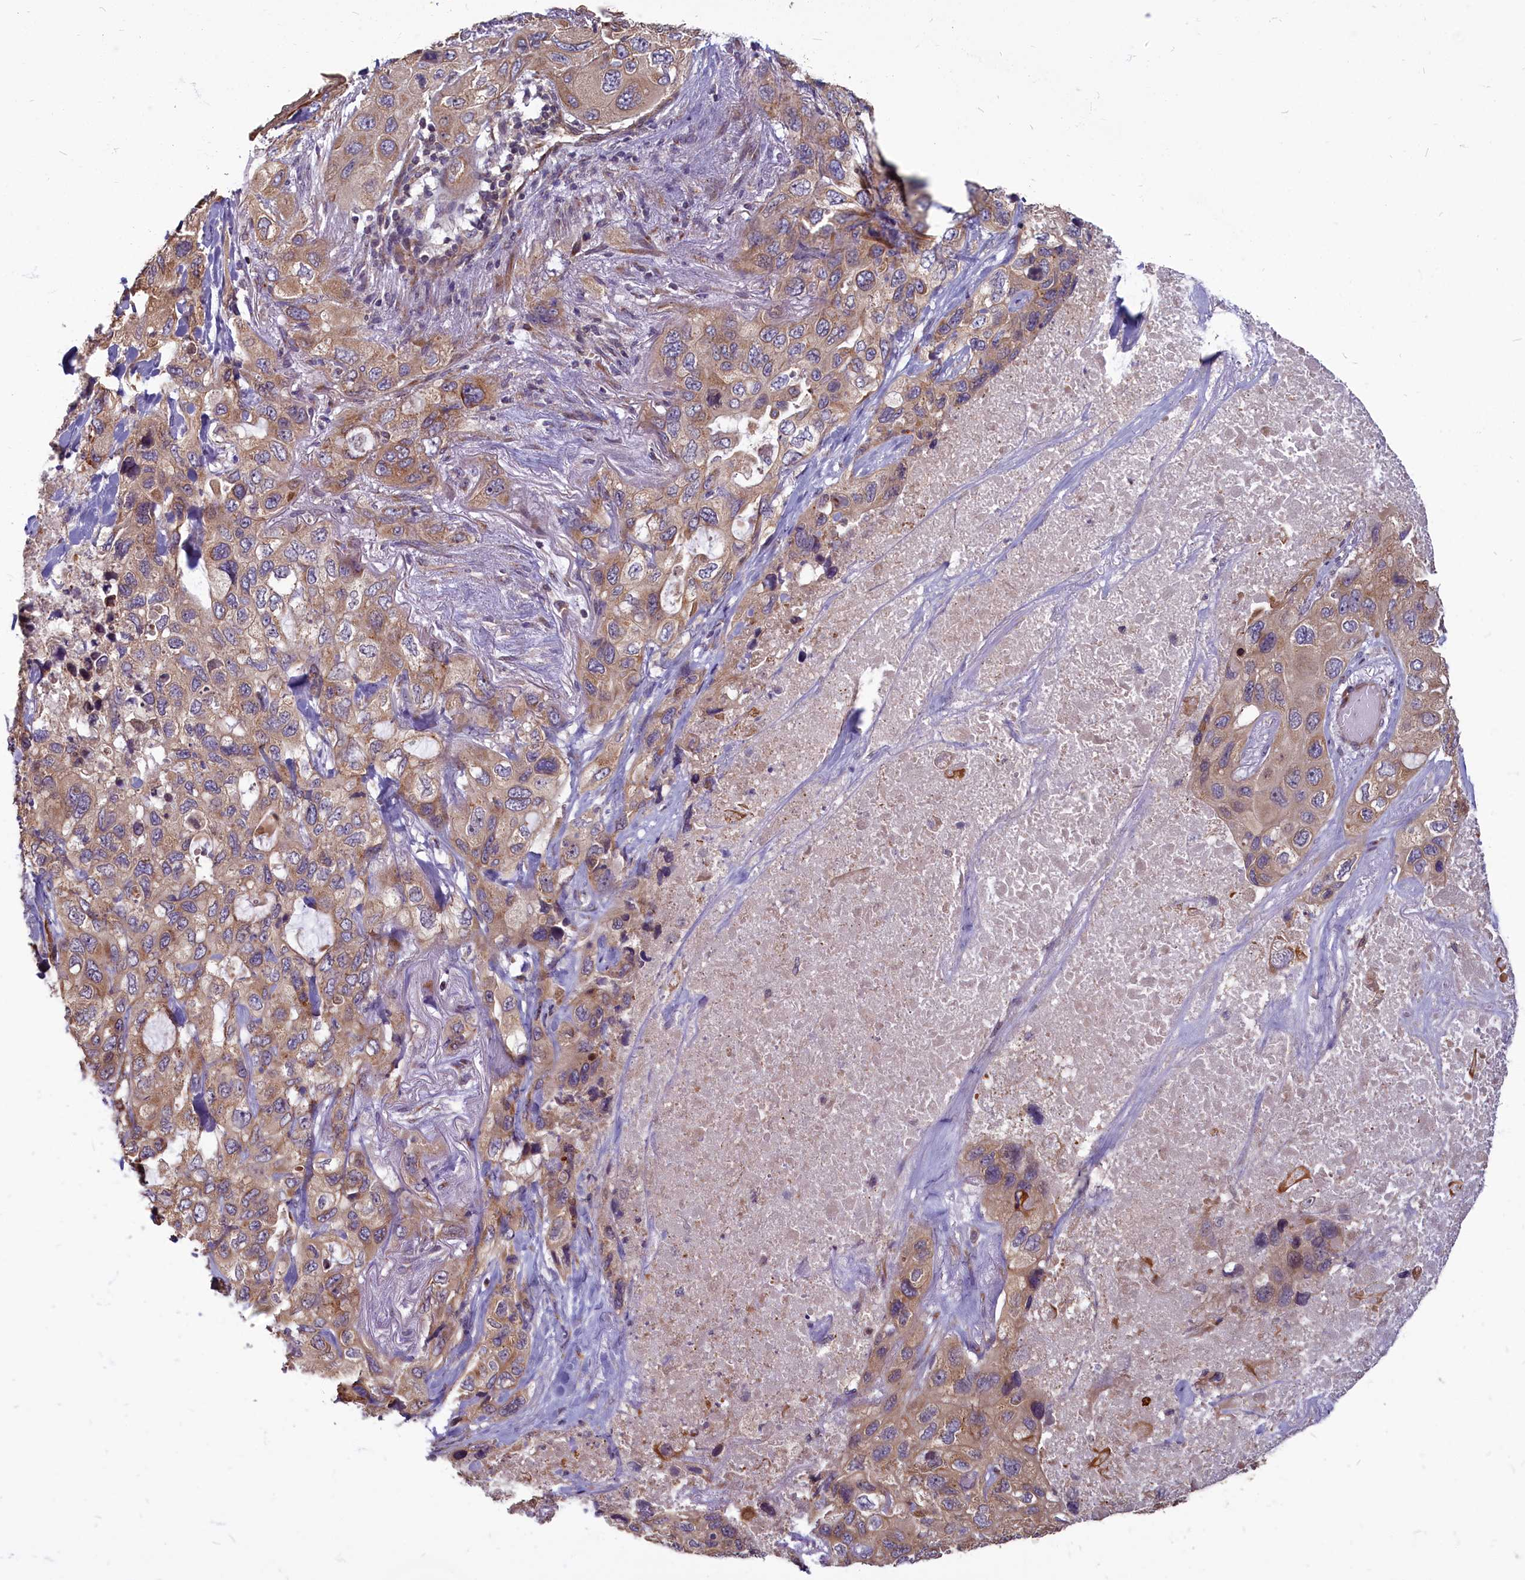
{"staining": {"intensity": "moderate", "quantity": ">75%", "location": "cytoplasmic/membranous"}, "tissue": "lung cancer", "cell_type": "Tumor cells", "image_type": "cancer", "snomed": [{"axis": "morphology", "description": "Squamous cell carcinoma, NOS"}, {"axis": "topography", "description": "Lung"}], "caption": "Moderate cytoplasmic/membranous positivity is appreciated in approximately >75% of tumor cells in lung cancer (squamous cell carcinoma). (brown staining indicates protein expression, while blue staining denotes nuclei).", "gene": "MYCBP", "patient": {"sex": "female", "age": 73}}